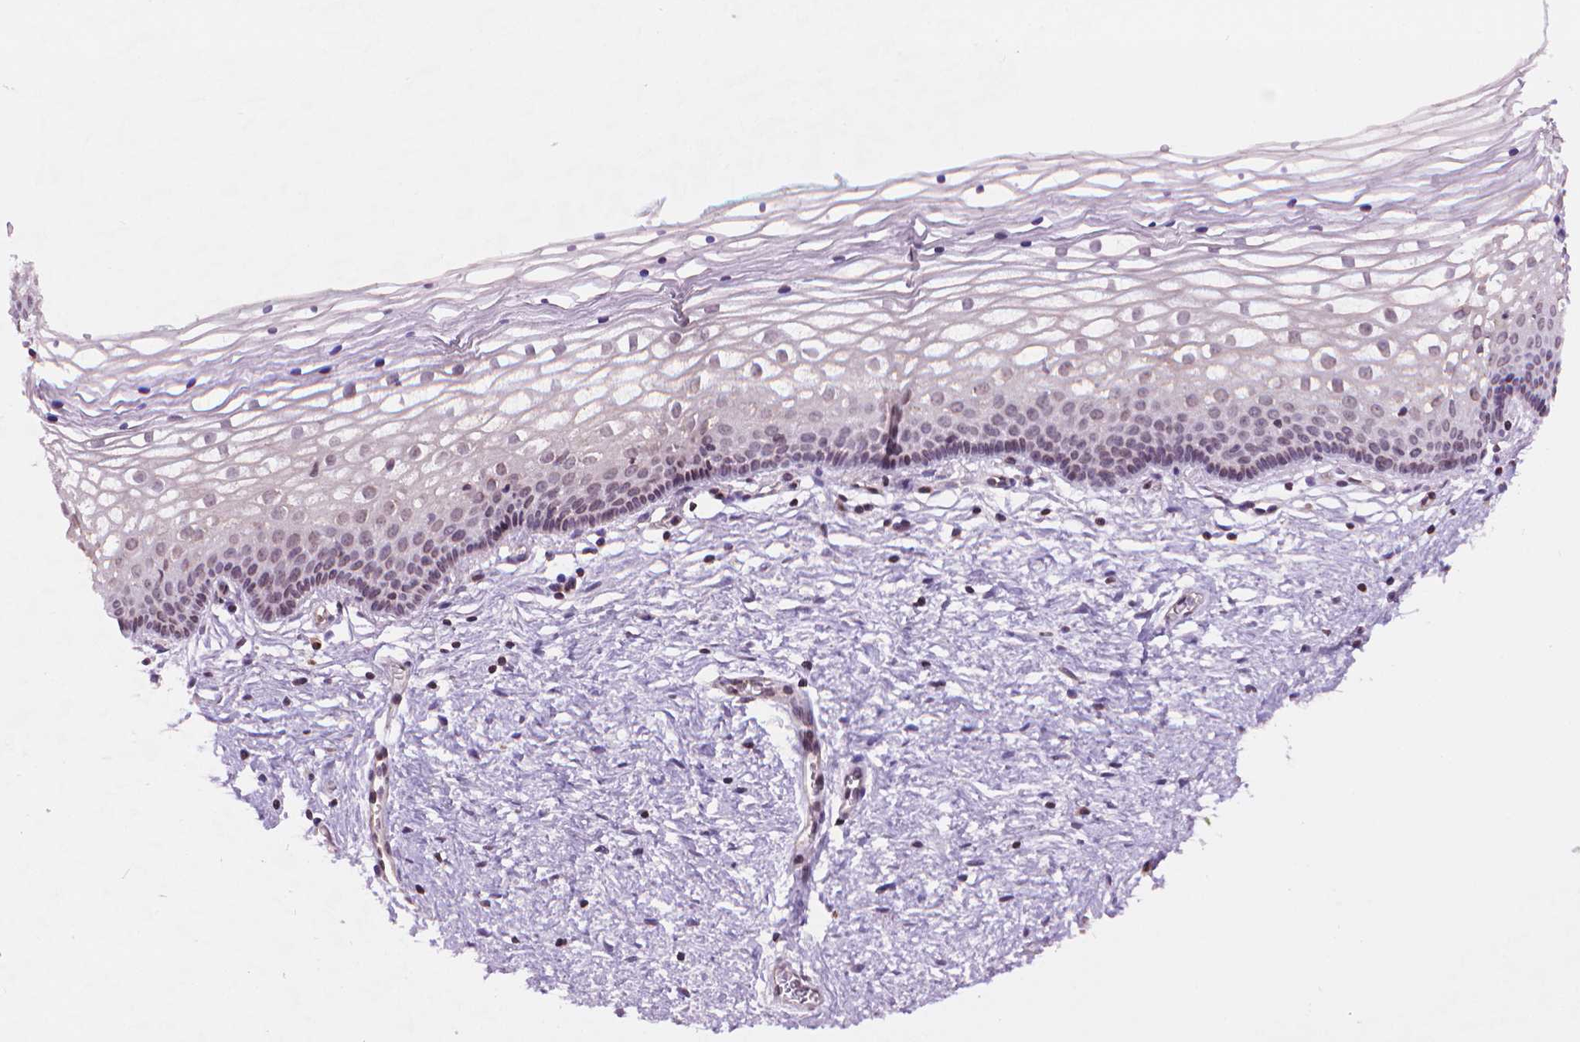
{"staining": {"intensity": "negative", "quantity": "none", "location": "none"}, "tissue": "vagina", "cell_type": "Squamous epithelial cells", "image_type": "normal", "snomed": [{"axis": "morphology", "description": "Normal tissue, NOS"}, {"axis": "topography", "description": "Vagina"}], "caption": "This is an immunohistochemistry (IHC) image of unremarkable human vagina. There is no positivity in squamous epithelial cells.", "gene": "TMEM184A", "patient": {"sex": "female", "age": 36}}